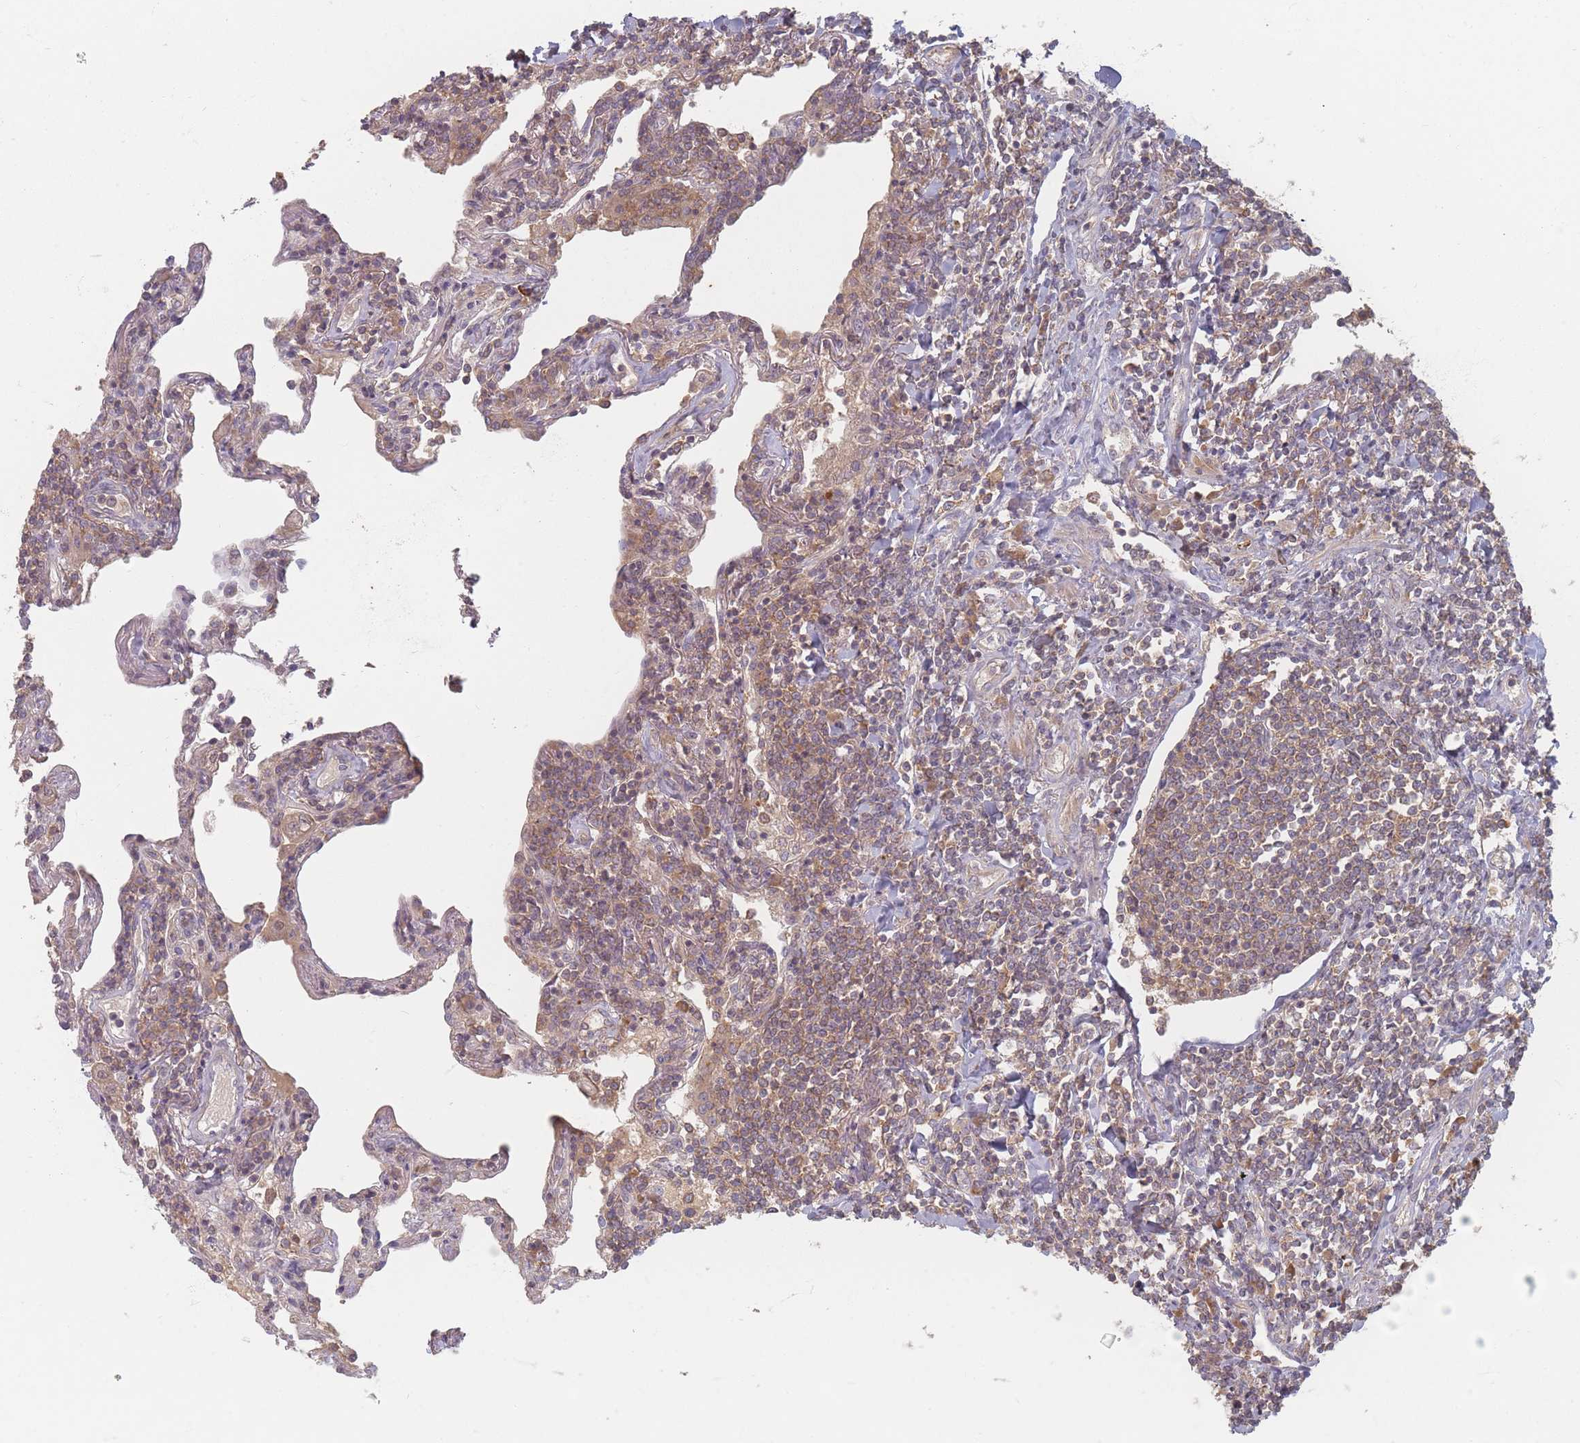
{"staining": {"intensity": "moderate", "quantity": ">75%", "location": "cytoplasmic/membranous"}, "tissue": "lymphoma", "cell_type": "Tumor cells", "image_type": "cancer", "snomed": [{"axis": "morphology", "description": "Malignant lymphoma, non-Hodgkin's type, Low grade"}, {"axis": "topography", "description": "Lung"}], "caption": "Tumor cells display medium levels of moderate cytoplasmic/membranous positivity in approximately >75% of cells in human lymphoma.", "gene": "SLC35F3", "patient": {"sex": "female", "age": 71}}